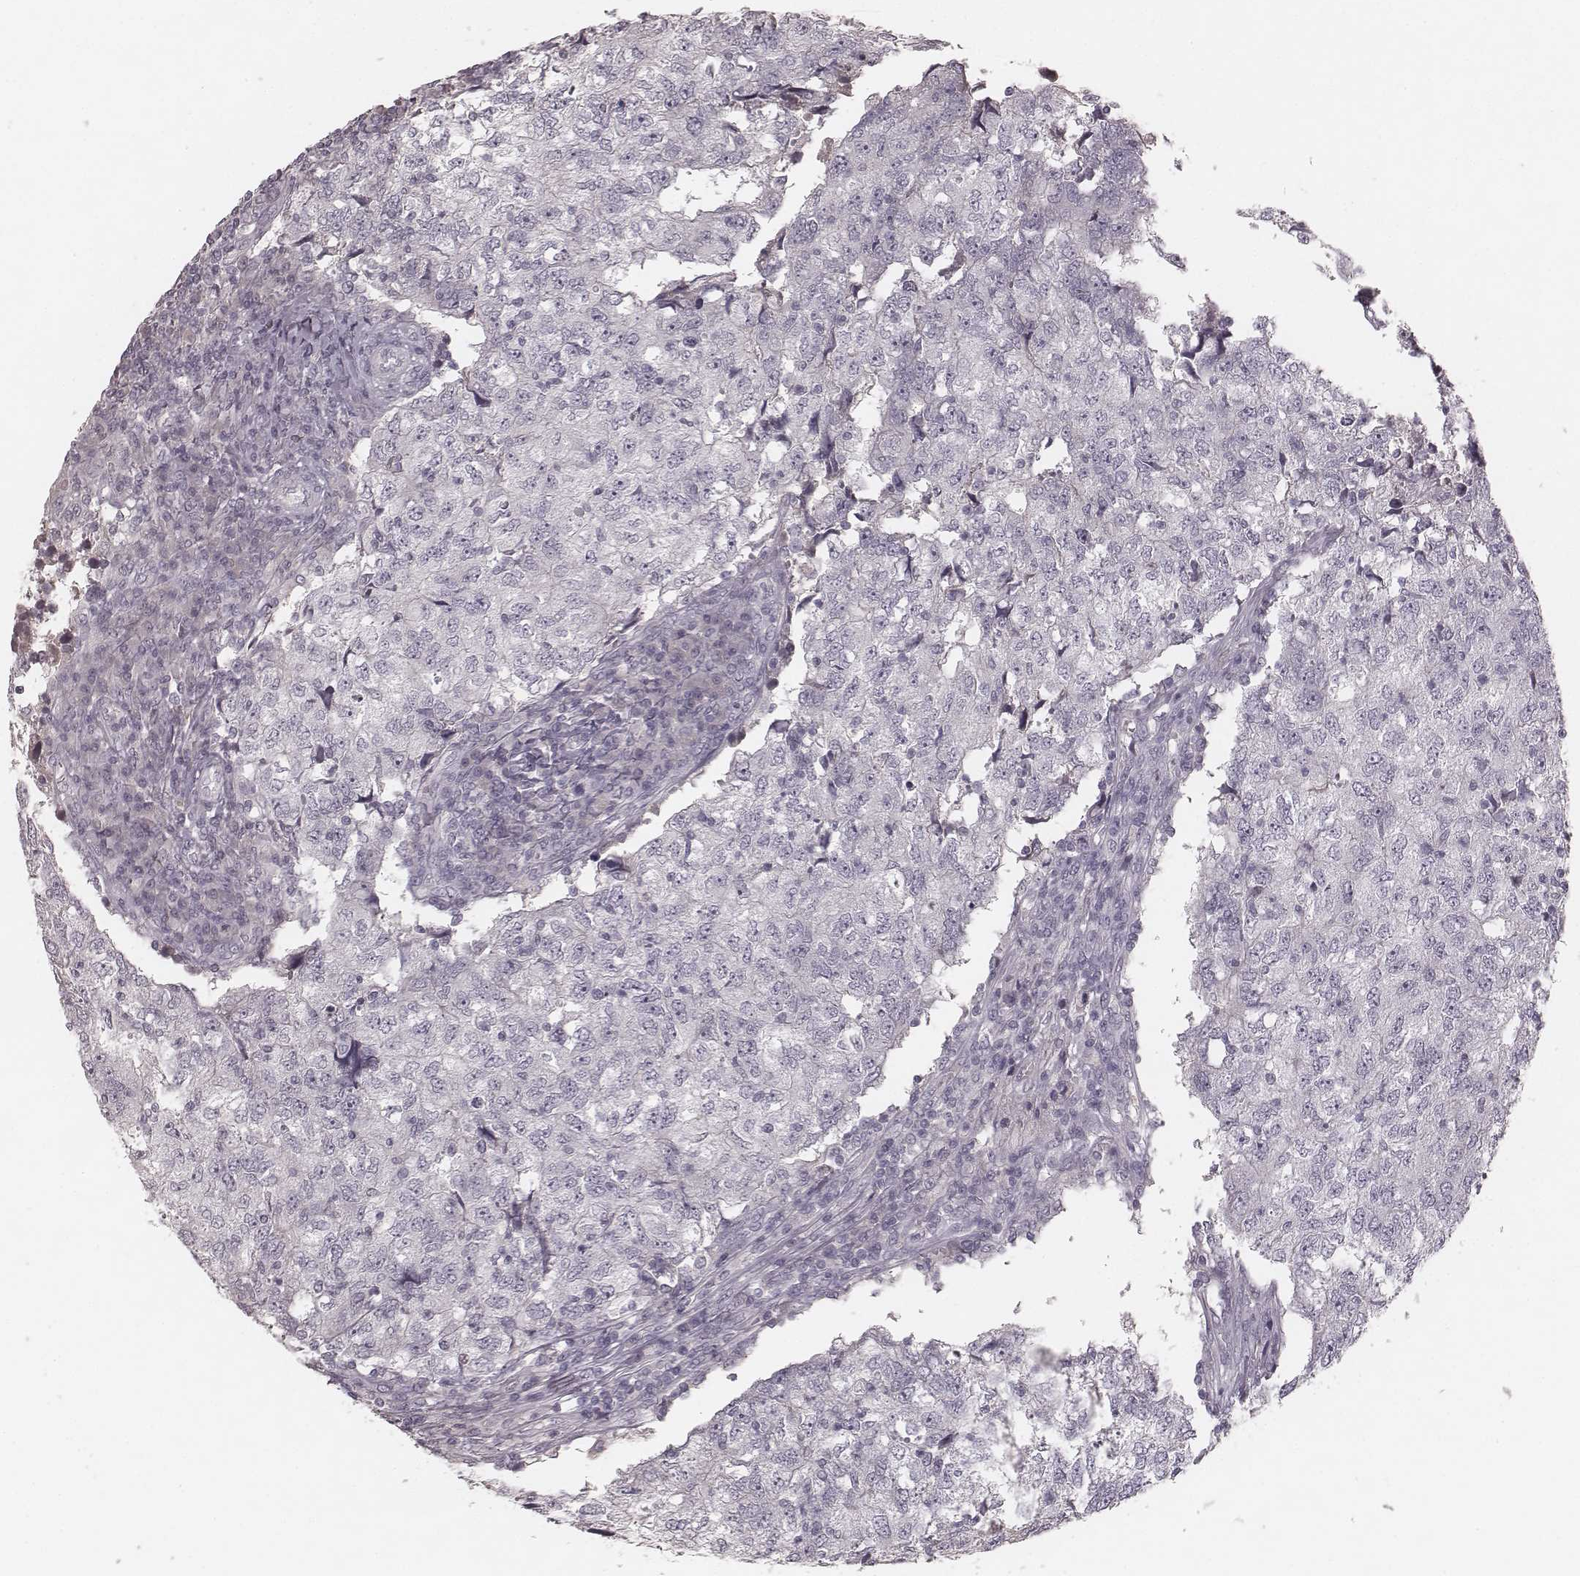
{"staining": {"intensity": "negative", "quantity": "none", "location": "none"}, "tissue": "breast cancer", "cell_type": "Tumor cells", "image_type": "cancer", "snomed": [{"axis": "morphology", "description": "Duct carcinoma"}, {"axis": "topography", "description": "Breast"}], "caption": "Tumor cells are negative for protein expression in human breast cancer.", "gene": "SMIM24", "patient": {"sex": "female", "age": 30}}